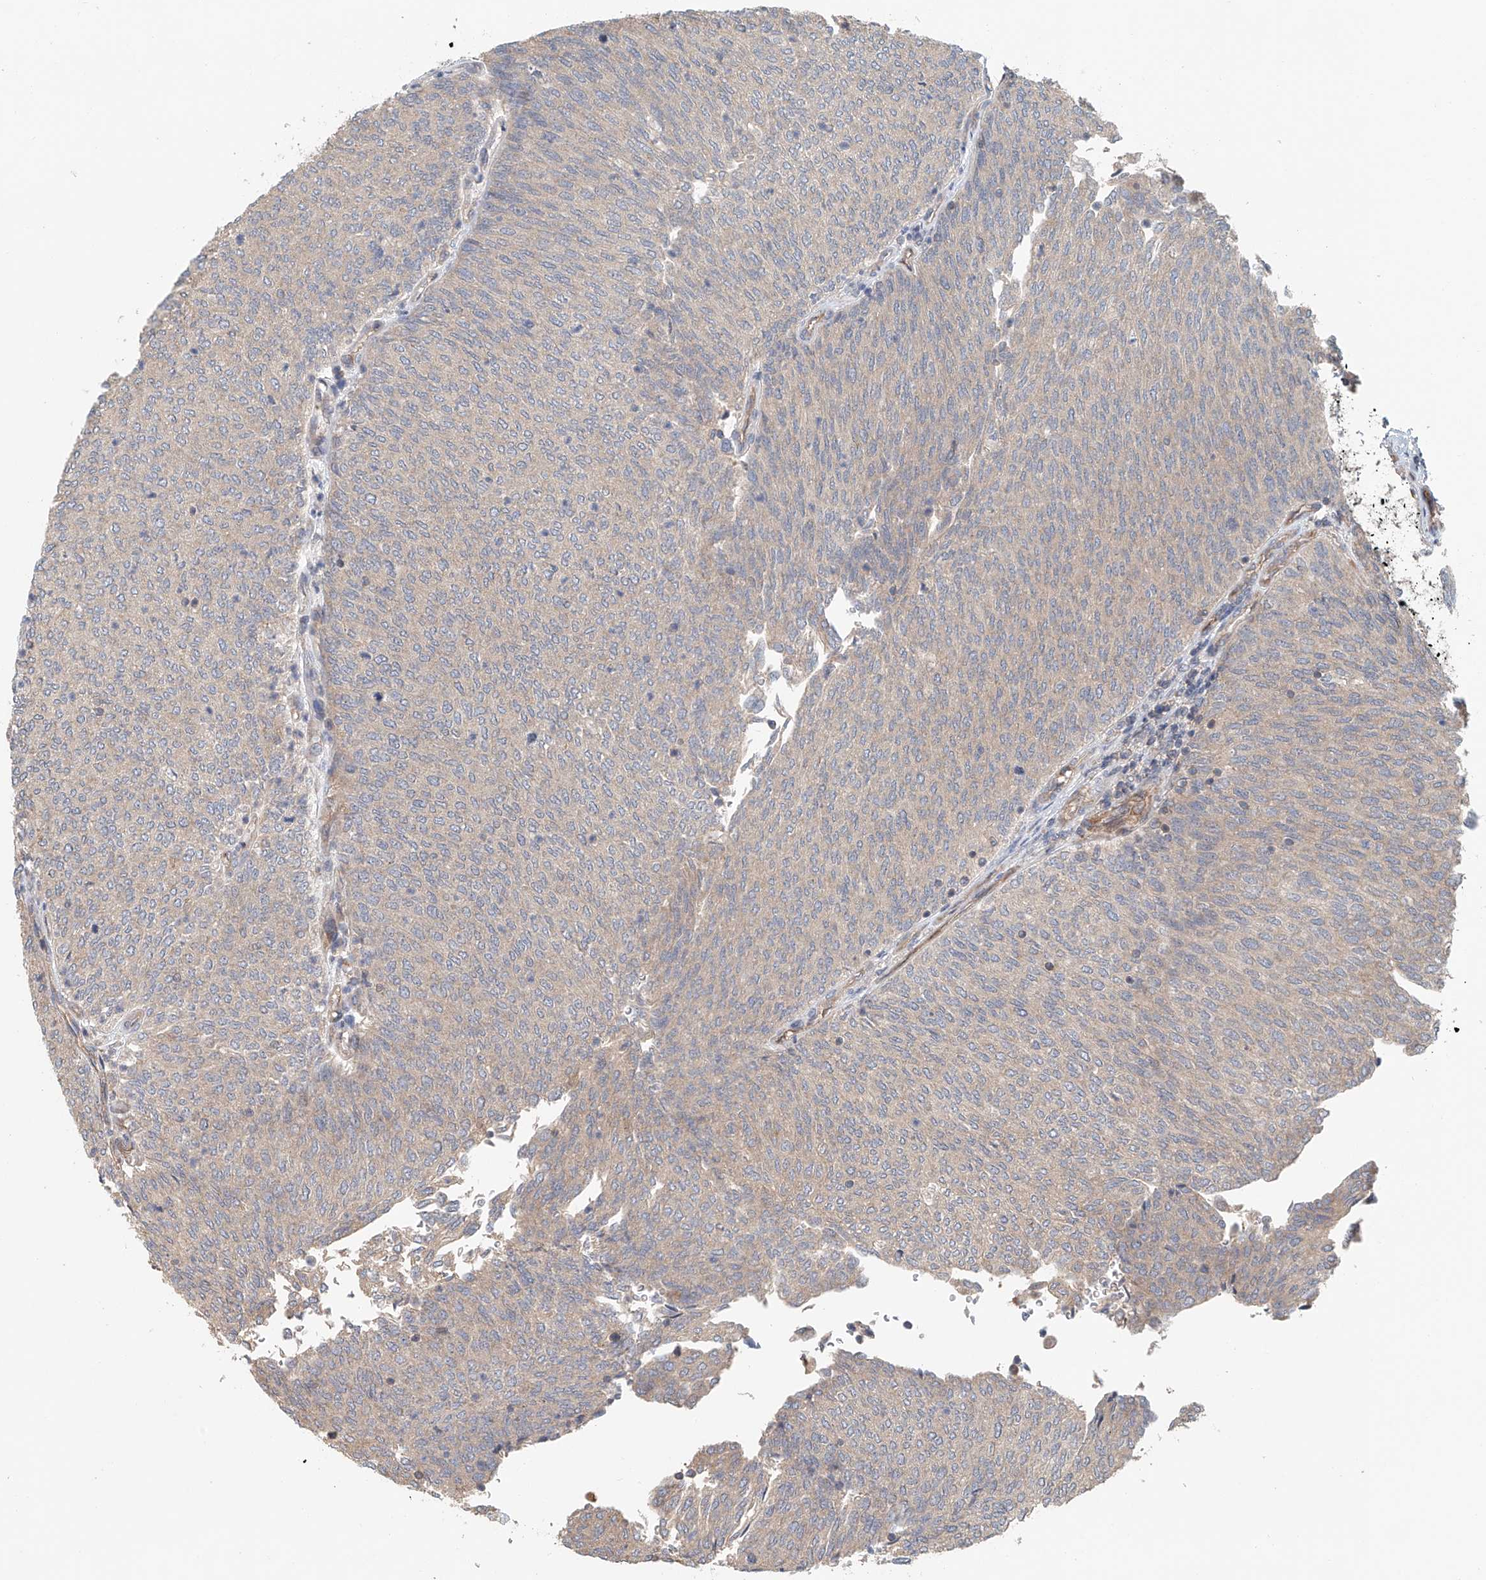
{"staining": {"intensity": "weak", "quantity": "25%-75%", "location": "cytoplasmic/membranous"}, "tissue": "urothelial cancer", "cell_type": "Tumor cells", "image_type": "cancer", "snomed": [{"axis": "morphology", "description": "Urothelial carcinoma, Low grade"}, {"axis": "topography", "description": "Urinary bladder"}], "caption": "Urothelial carcinoma (low-grade) tissue reveals weak cytoplasmic/membranous expression in about 25%-75% of tumor cells, visualized by immunohistochemistry.", "gene": "FRYL", "patient": {"sex": "female", "age": 79}}